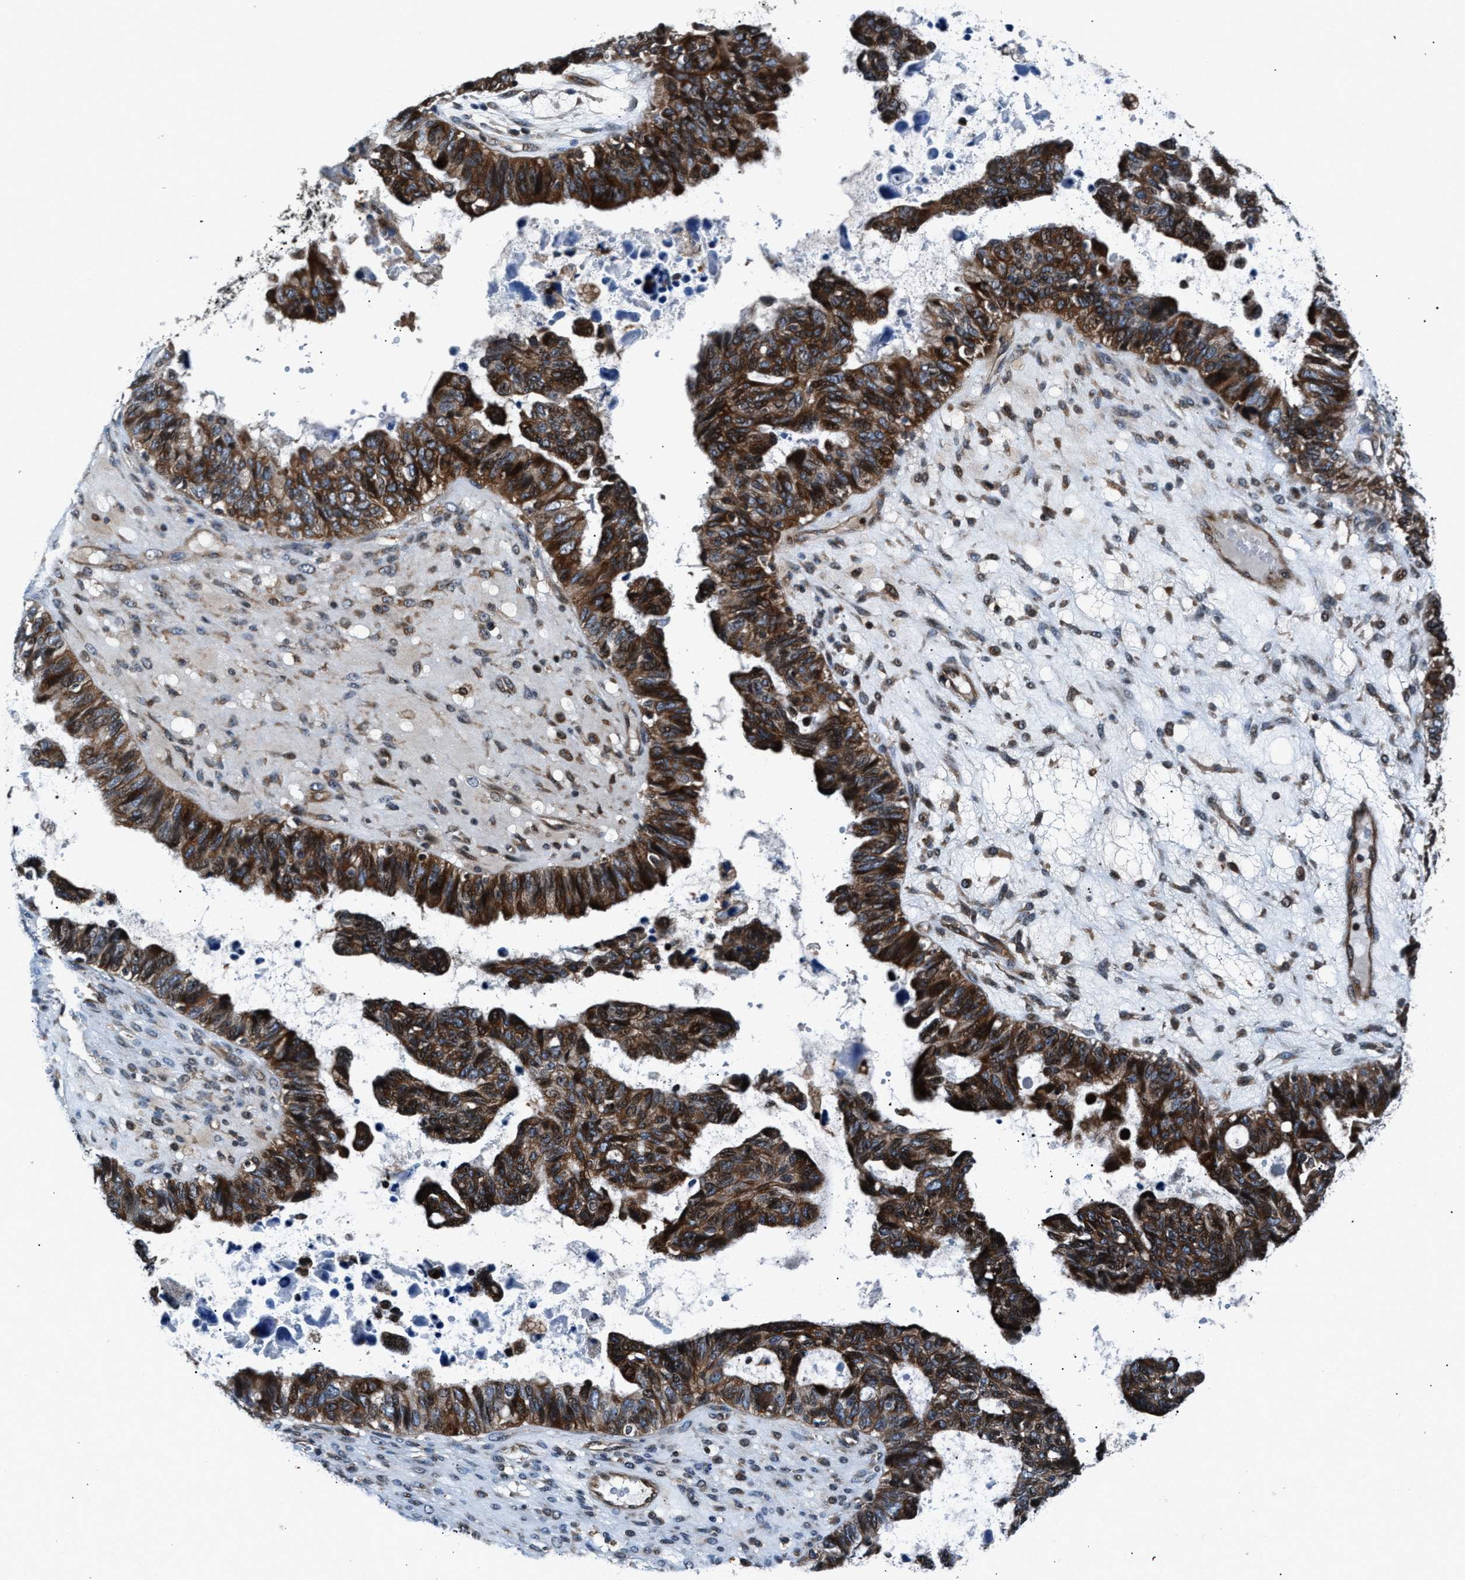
{"staining": {"intensity": "strong", "quantity": ">75%", "location": "cytoplasmic/membranous"}, "tissue": "ovarian cancer", "cell_type": "Tumor cells", "image_type": "cancer", "snomed": [{"axis": "morphology", "description": "Cystadenocarcinoma, serous, NOS"}, {"axis": "topography", "description": "Ovary"}], "caption": "There is high levels of strong cytoplasmic/membranous expression in tumor cells of ovarian serous cystadenocarcinoma, as demonstrated by immunohistochemical staining (brown color).", "gene": "DYNC2I1", "patient": {"sex": "female", "age": 79}}